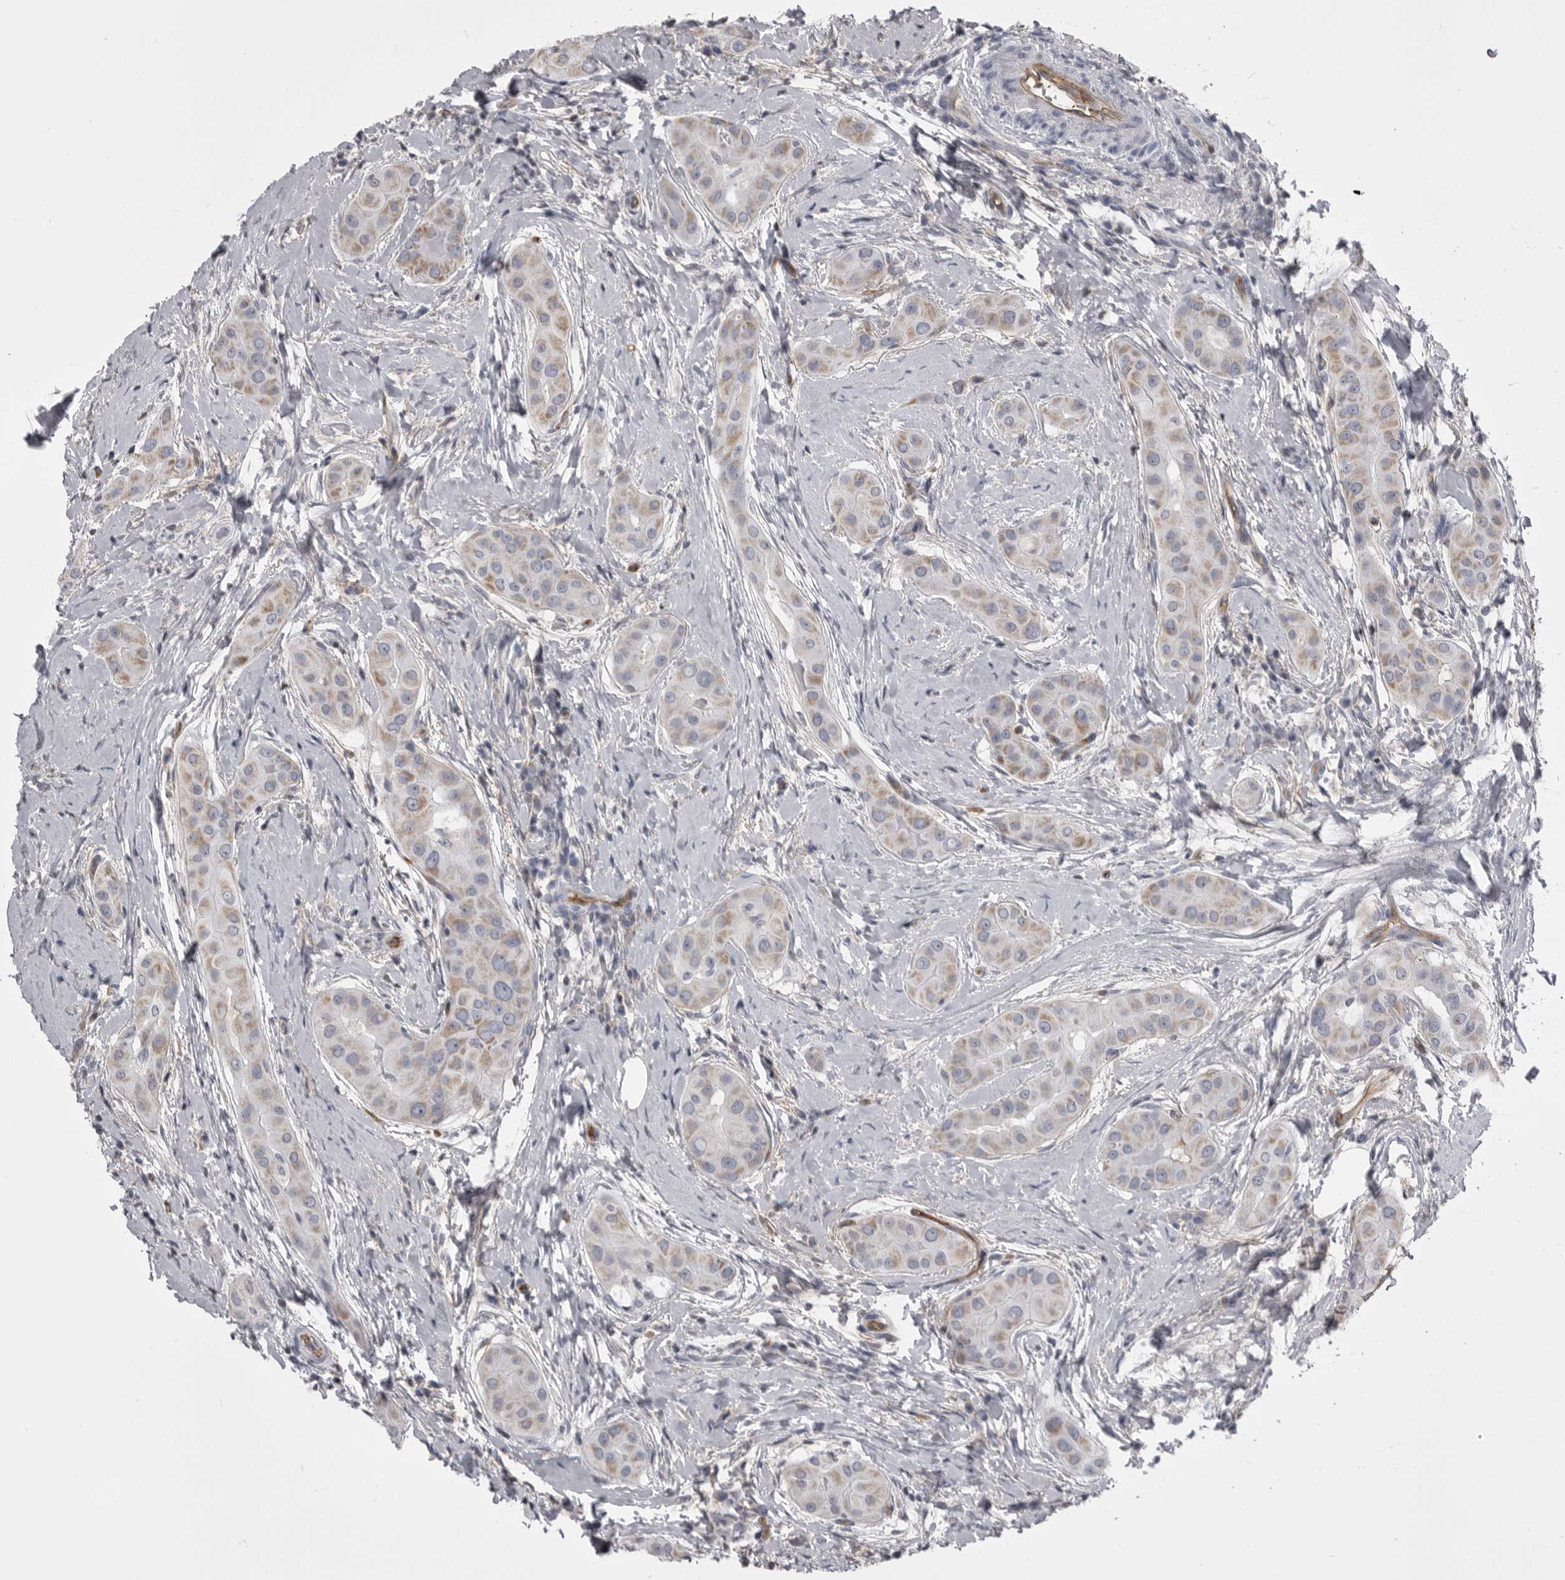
{"staining": {"intensity": "moderate", "quantity": ">75%", "location": "cytoplasmic/membranous"}, "tissue": "thyroid cancer", "cell_type": "Tumor cells", "image_type": "cancer", "snomed": [{"axis": "morphology", "description": "Papillary adenocarcinoma, NOS"}, {"axis": "topography", "description": "Thyroid gland"}], "caption": "The histopathology image reveals immunohistochemical staining of thyroid cancer. There is moderate cytoplasmic/membranous staining is present in about >75% of tumor cells.", "gene": "OPLAH", "patient": {"sex": "male", "age": 33}}